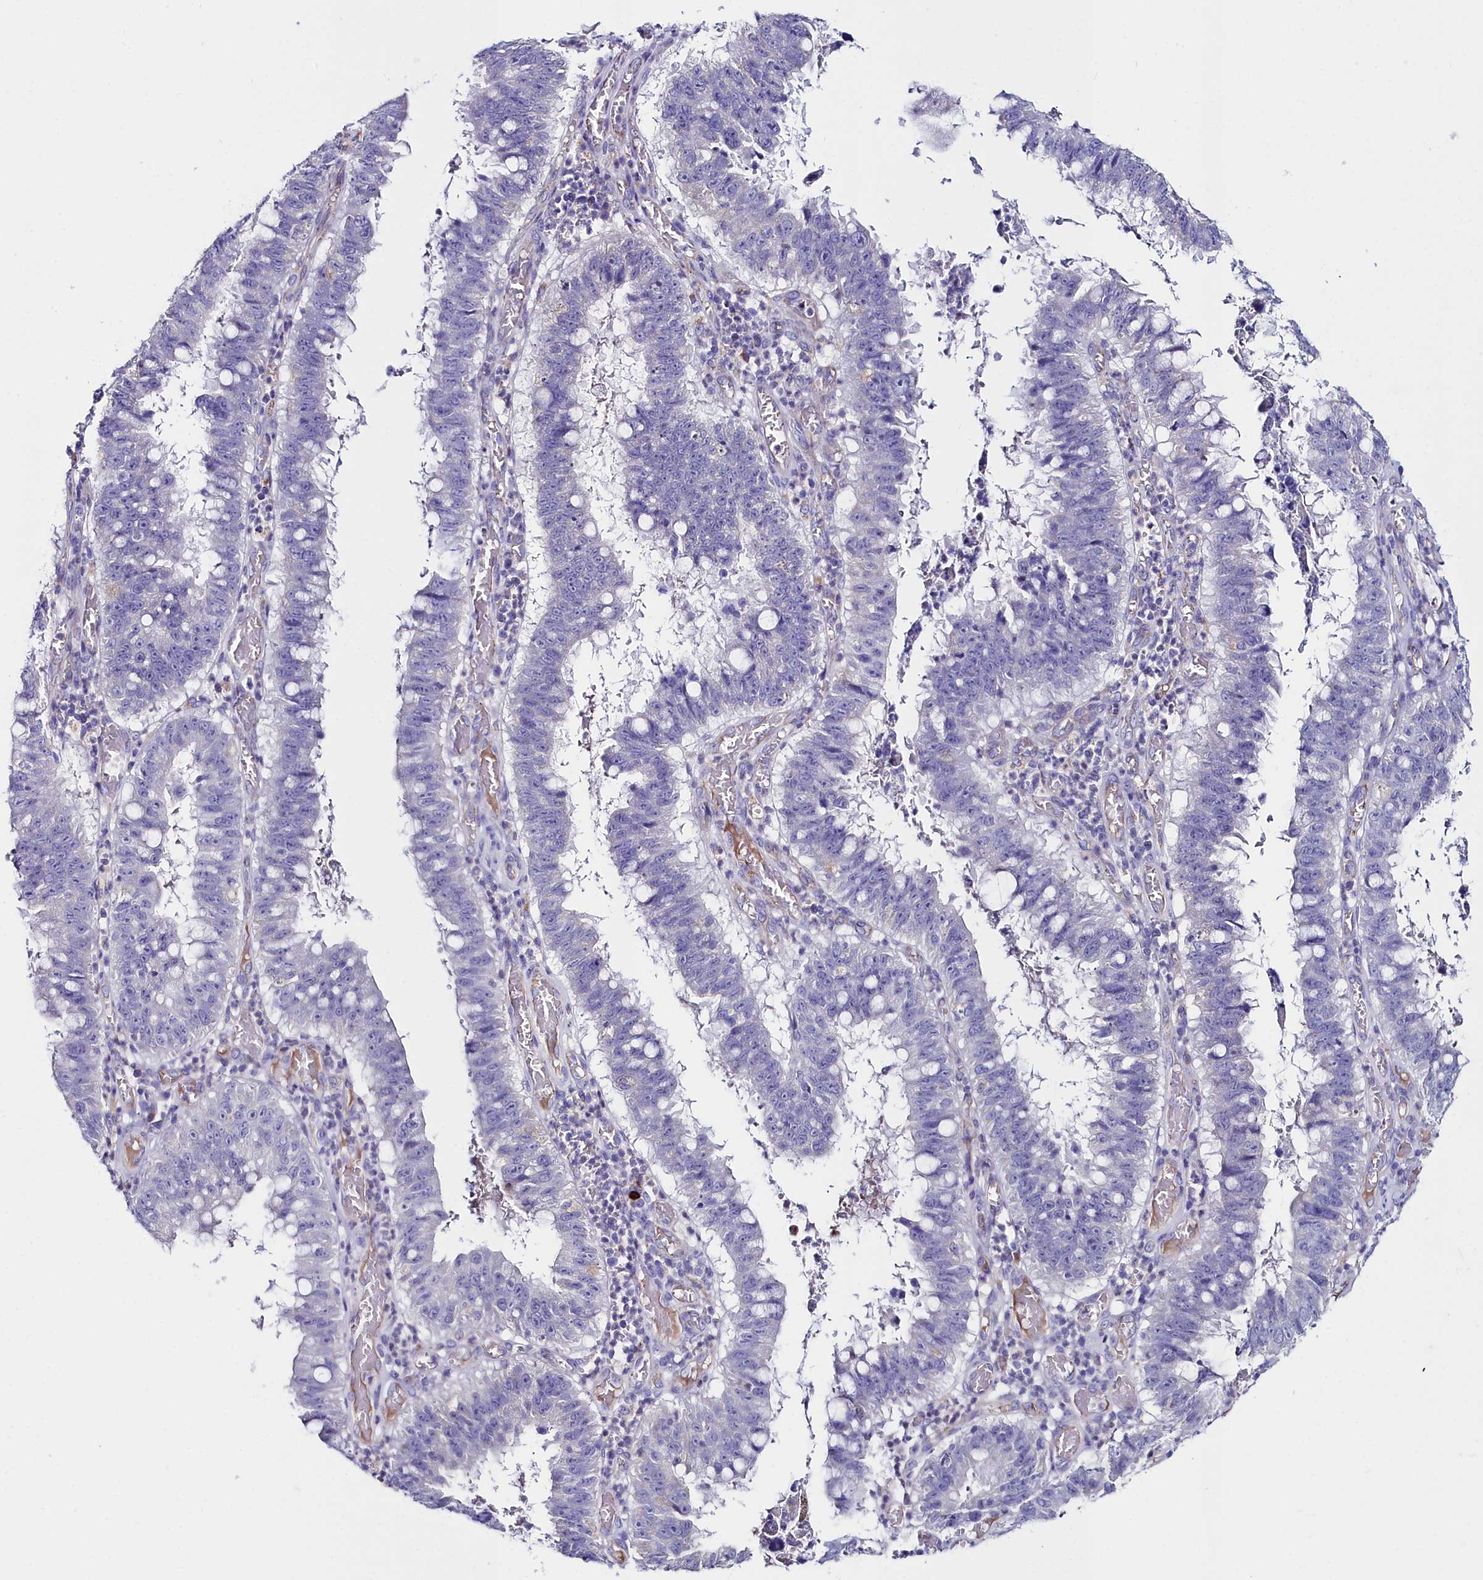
{"staining": {"intensity": "negative", "quantity": "none", "location": "none"}, "tissue": "stomach cancer", "cell_type": "Tumor cells", "image_type": "cancer", "snomed": [{"axis": "morphology", "description": "Adenocarcinoma, NOS"}, {"axis": "topography", "description": "Stomach"}], "caption": "Immunohistochemistry image of stomach adenocarcinoma stained for a protein (brown), which displays no positivity in tumor cells.", "gene": "SLC49A3", "patient": {"sex": "male", "age": 59}}